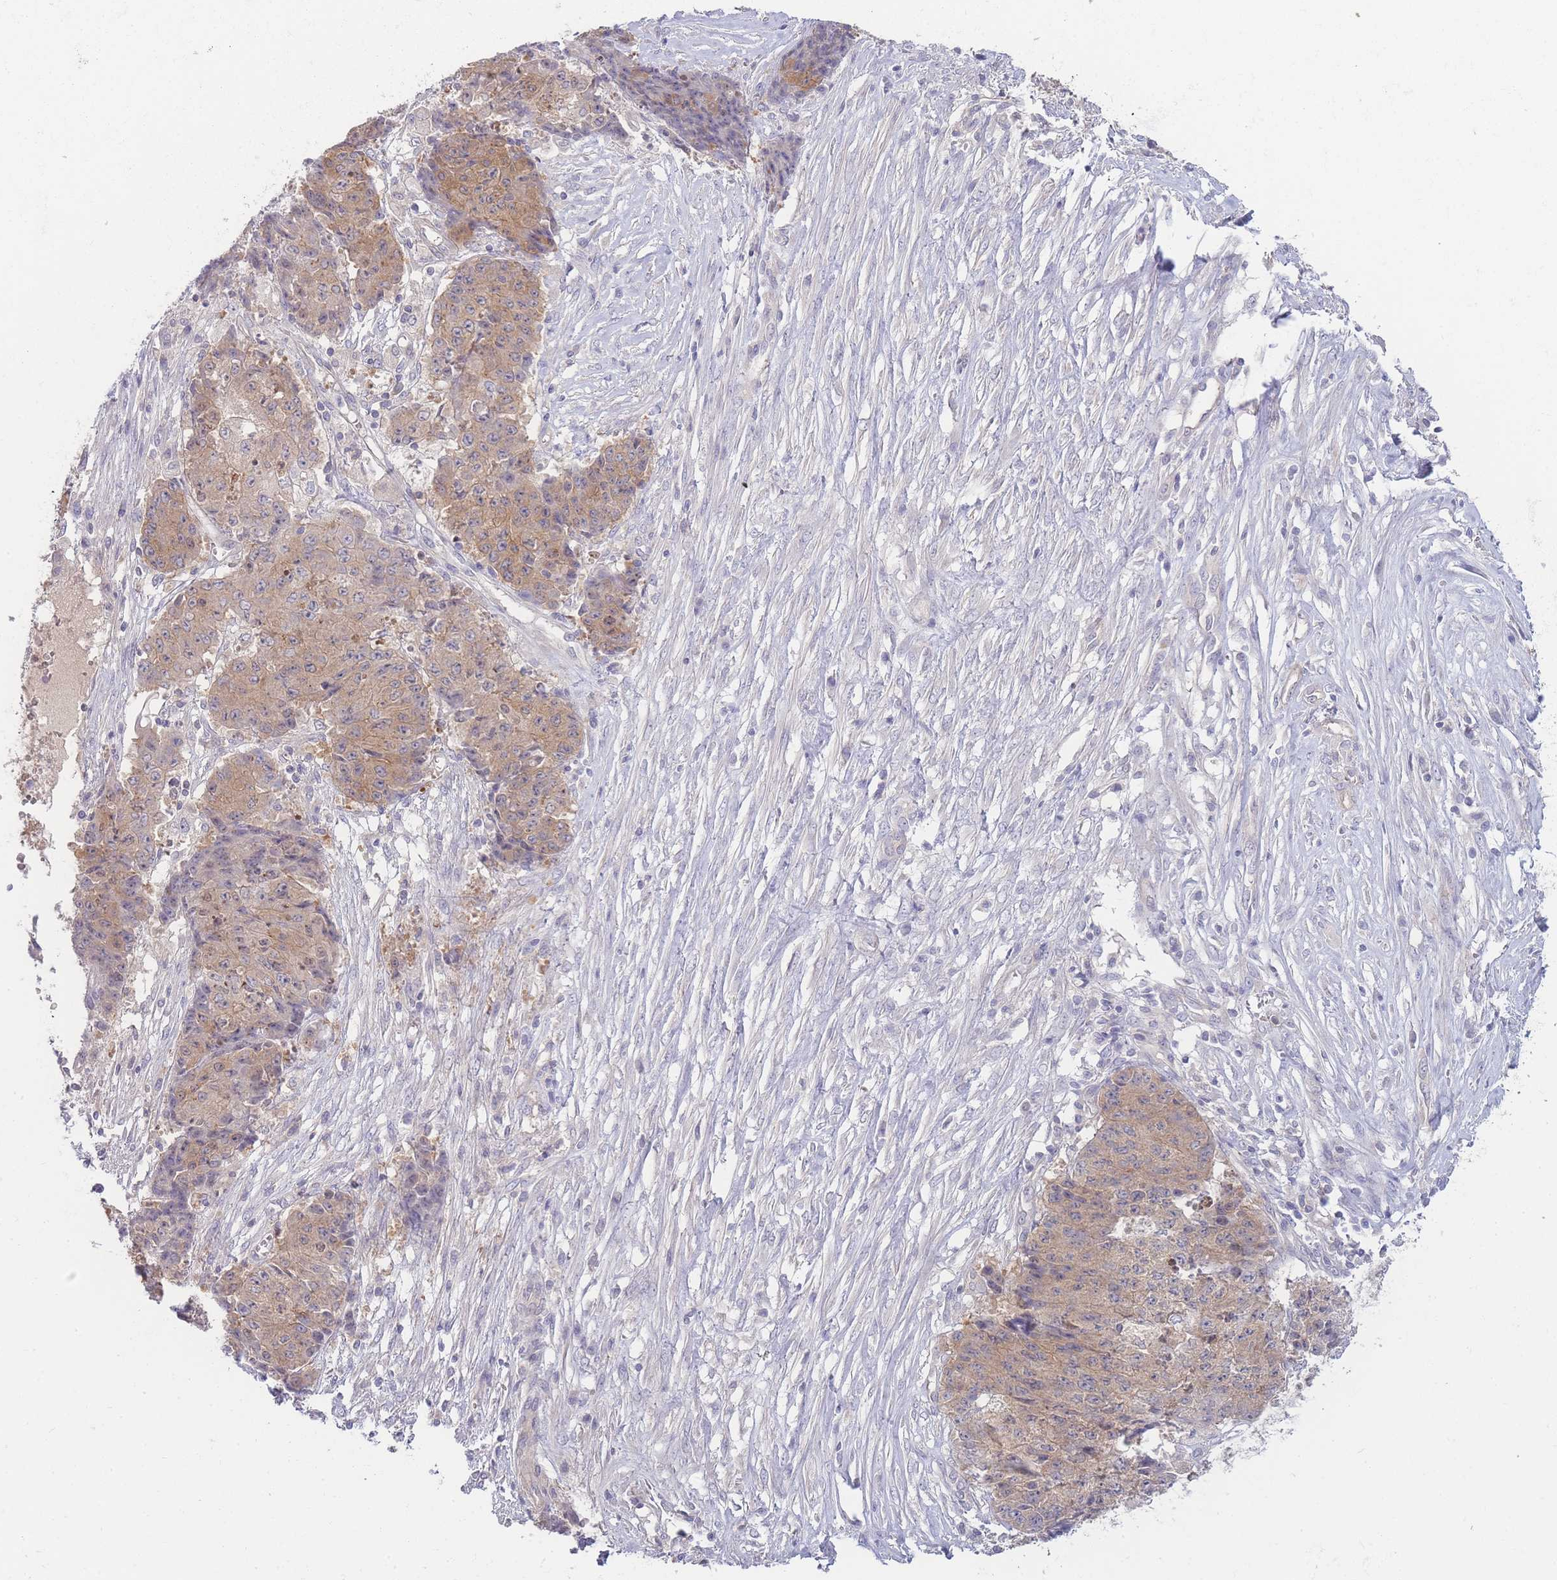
{"staining": {"intensity": "moderate", "quantity": ">75%", "location": "cytoplasmic/membranous"}, "tissue": "ovarian cancer", "cell_type": "Tumor cells", "image_type": "cancer", "snomed": [{"axis": "morphology", "description": "Carcinoma, endometroid"}, {"axis": "topography", "description": "Ovary"}], "caption": "This micrograph shows immunohistochemistry staining of endometroid carcinoma (ovarian), with medium moderate cytoplasmic/membranous expression in about >75% of tumor cells.", "gene": "SPHKAP", "patient": {"sex": "female", "age": 42}}